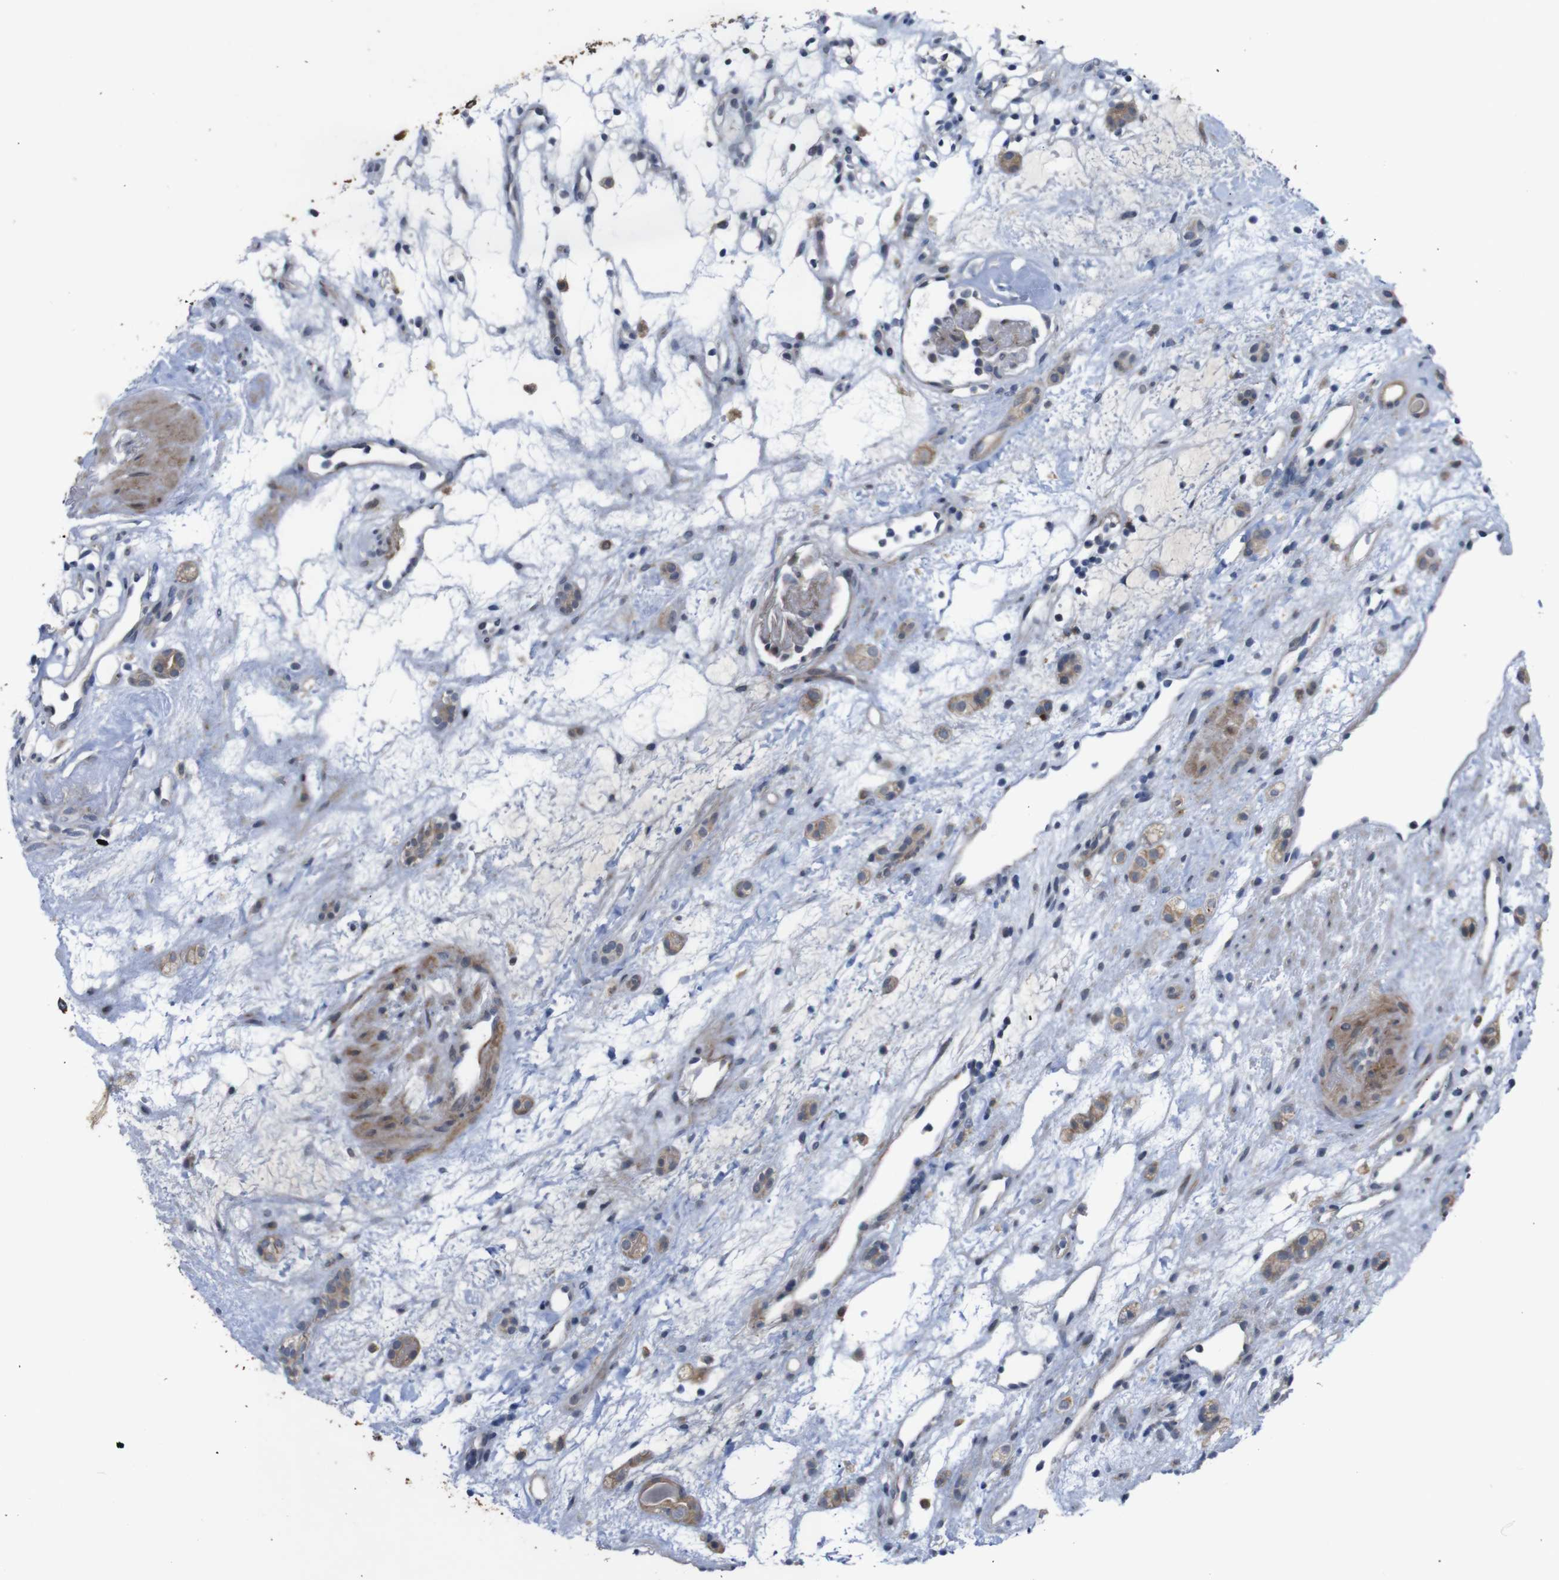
{"staining": {"intensity": "weak", "quantity": ">75%", "location": "cytoplasmic/membranous"}, "tissue": "renal cancer", "cell_type": "Tumor cells", "image_type": "cancer", "snomed": [{"axis": "morphology", "description": "Adenocarcinoma, NOS"}, {"axis": "topography", "description": "Kidney"}], "caption": "The histopathology image reveals staining of renal cancer, revealing weak cytoplasmic/membranous protein positivity (brown color) within tumor cells.", "gene": "ATP7B", "patient": {"sex": "female", "age": 60}}